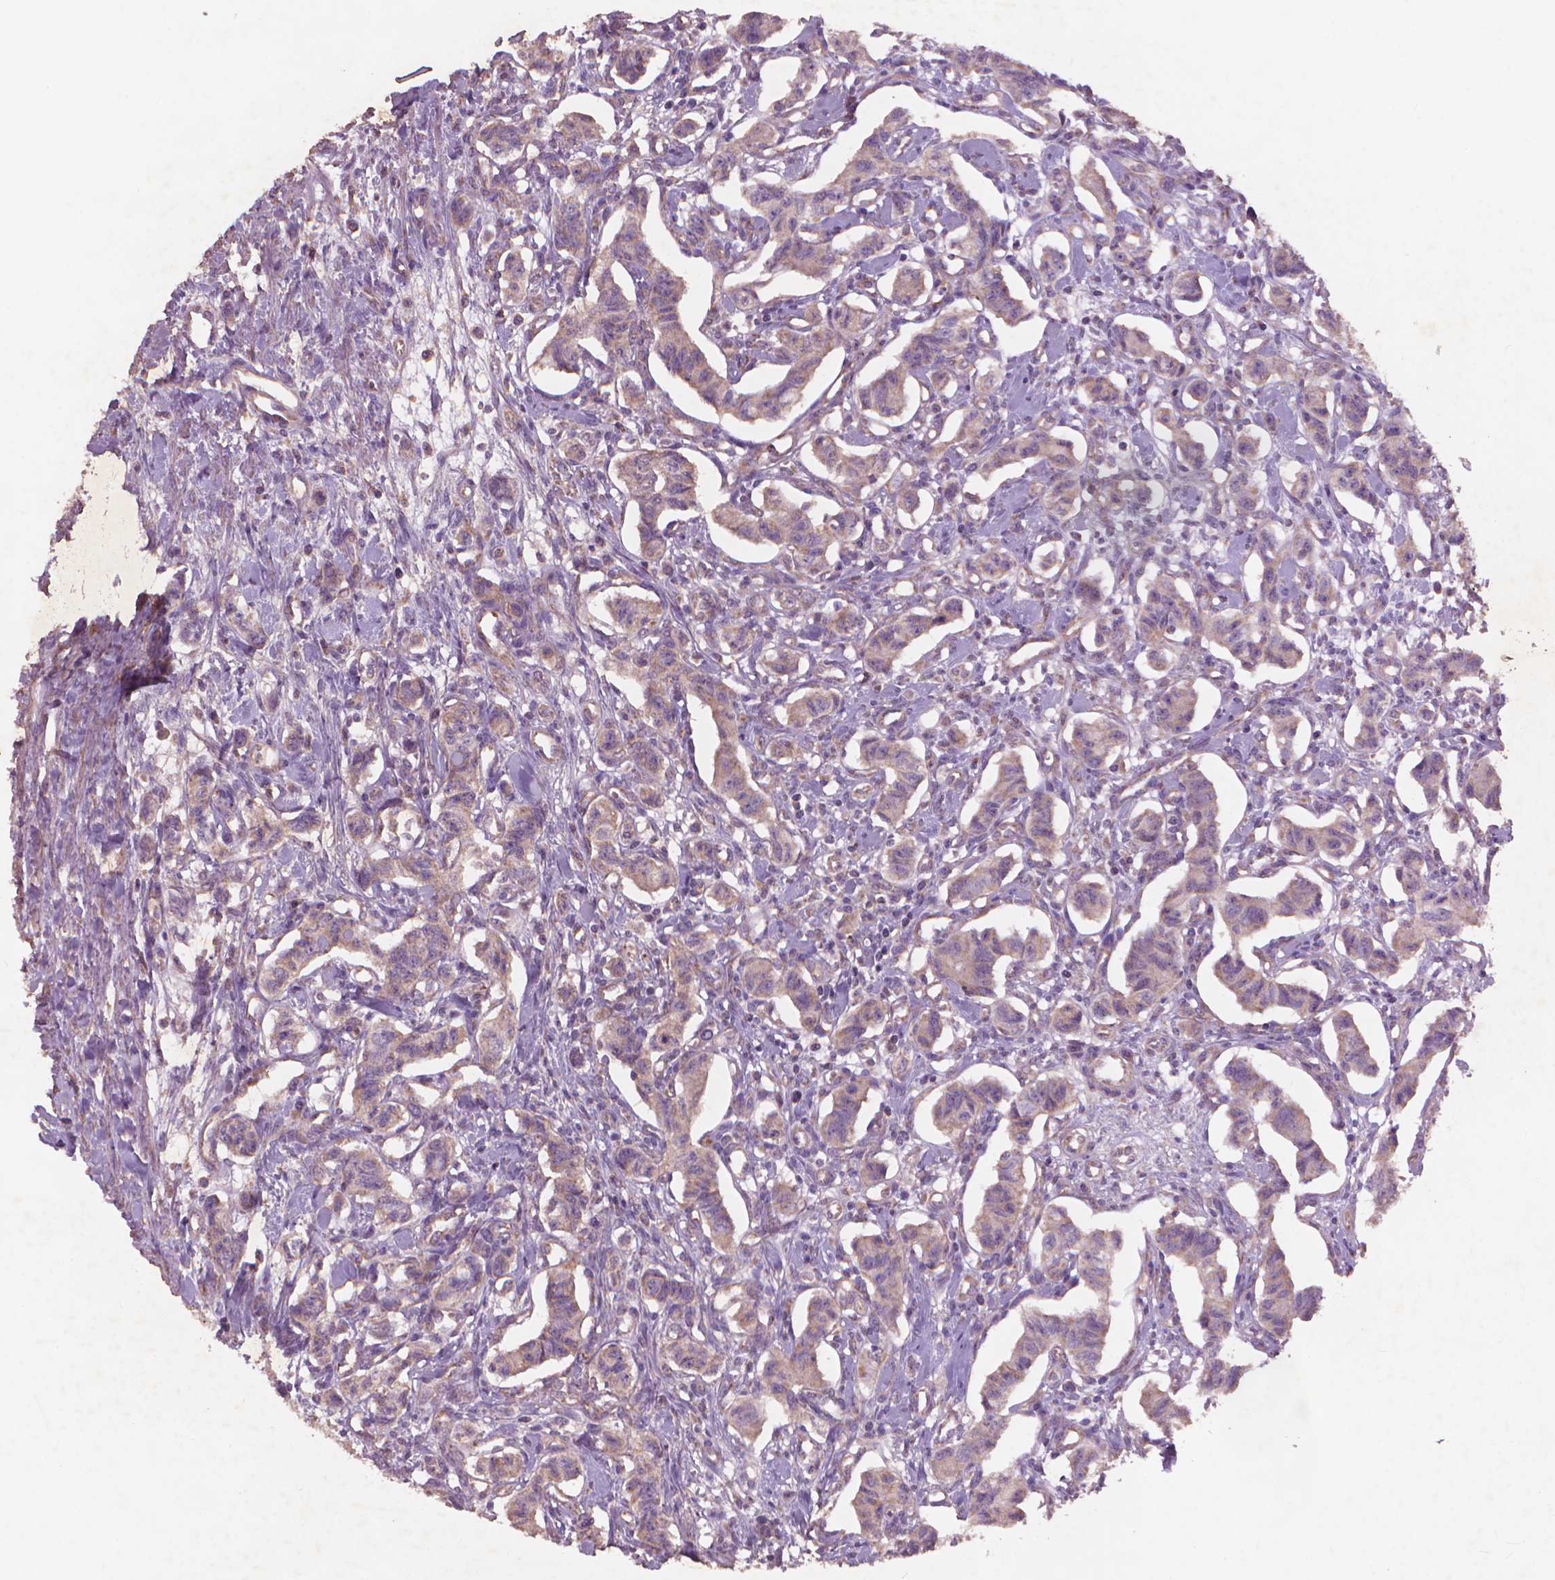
{"staining": {"intensity": "weak", "quantity": "<25%", "location": "cytoplasmic/membranous"}, "tissue": "carcinoid", "cell_type": "Tumor cells", "image_type": "cancer", "snomed": [{"axis": "morphology", "description": "Carcinoid, malignant, NOS"}, {"axis": "topography", "description": "Kidney"}], "caption": "The photomicrograph displays no staining of tumor cells in carcinoid.", "gene": "NLRX1", "patient": {"sex": "female", "age": 41}}